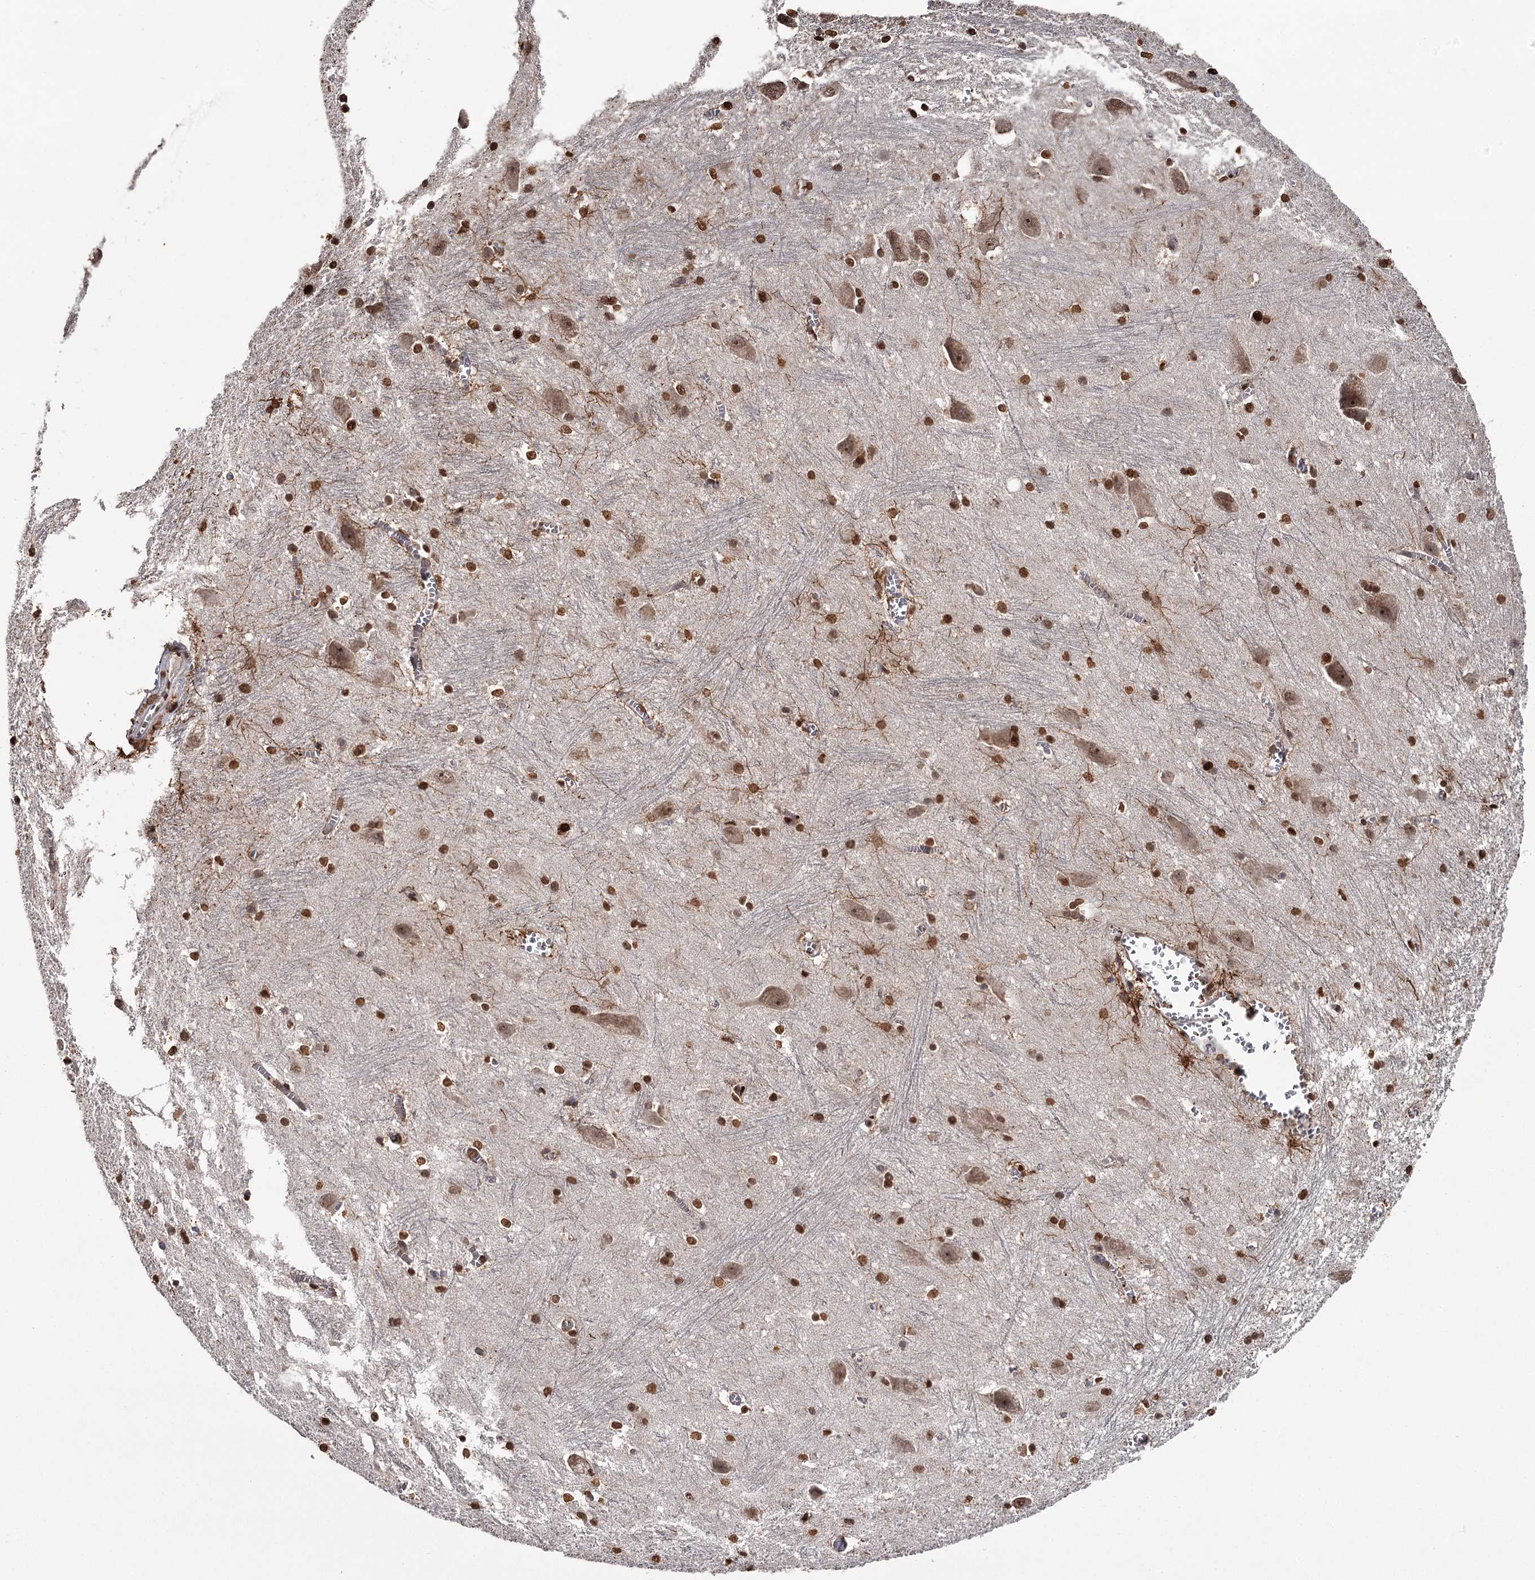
{"staining": {"intensity": "strong", "quantity": ">75%", "location": "nuclear"}, "tissue": "caudate", "cell_type": "Glial cells", "image_type": "normal", "snomed": [{"axis": "morphology", "description": "Normal tissue, NOS"}, {"axis": "topography", "description": "Lateral ventricle wall"}], "caption": "Approximately >75% of glial cells in benign human caudate reveal strong nuclear protein positivity as visualized by brown immunohistochemical staining.", "gene": "THYN1", "patient": {"sex": "male", "age": 37}}